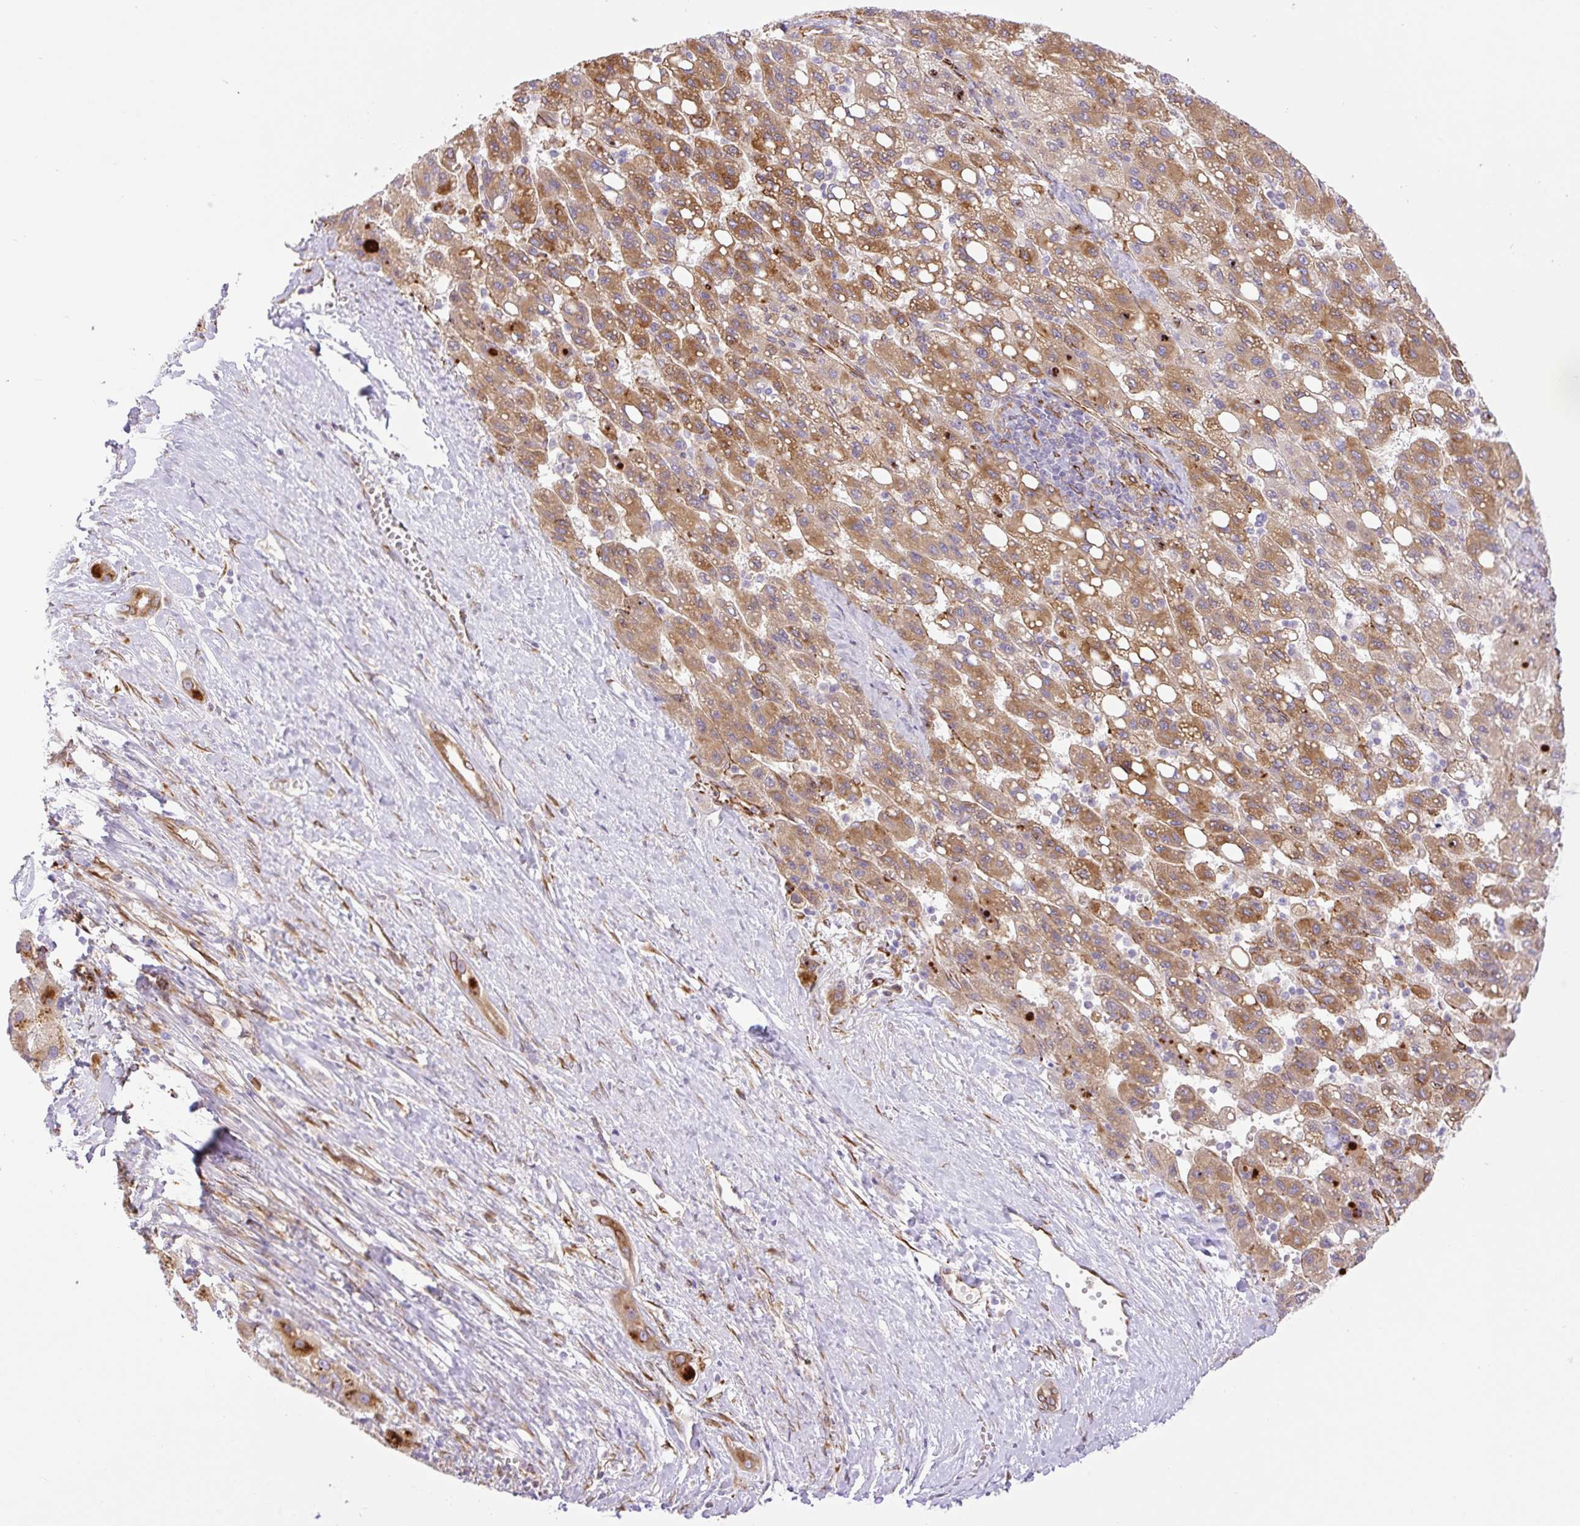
{"staining": {"intensity": "moderate", "quantity": ">75%", "location": "cytoplasmic/membranous"}, "tissue": "liver cancer", "cell_type": "Tumor cells", "image_type": "cancer", "snomed": [{"axis": "morphology", "description": "Carcinoma, Hepatocellular, NOS"}, {"axis": "topography", "description": "Liver"}], "caption": "Moderate cytoplasmic/membranous protein staining is present in approximately >75% of tumor cells in liver cancer.", "gene": "RAB30", "patient": {"sex": "female", "age": 82}}